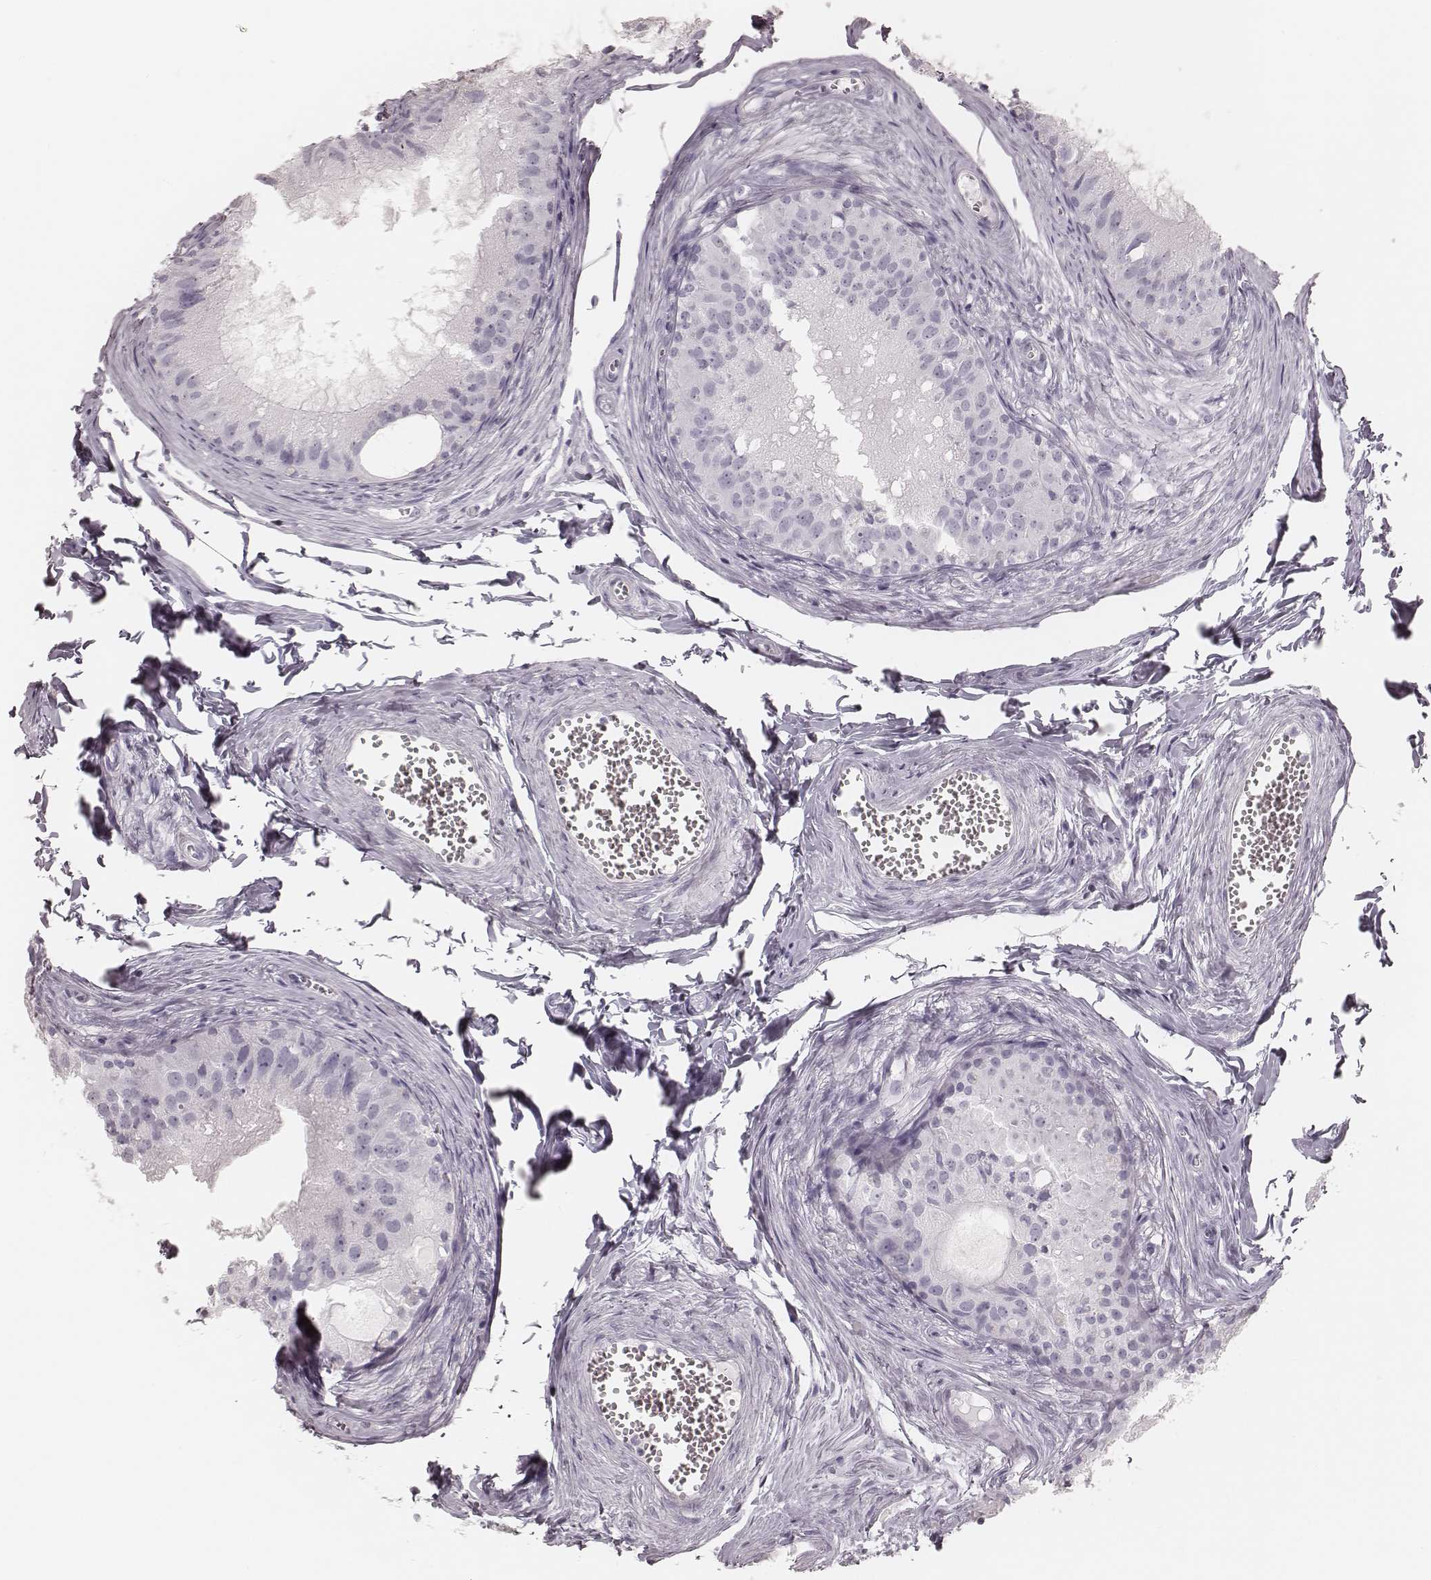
{"staining": {"intensity": "negative", "quantity": "none", "location": "none"}, "tissue": "epididymis", "cell_type": "Glandular cells", "image_type": "normal", "snomed": [{"axis": "morphology", "description": "Normal tissue, NOS"}, {"axis": "topography", "description": "Epididymis"}], "caption": "Immunohistochemical staining of unremarkable human epididymis exhibits no significant staining in glandular cells. (DAB immunohistochemistry with hematoxylin counter stain).", "gene": "KRT82", "patient": {"sex": "male", "age": 45}}